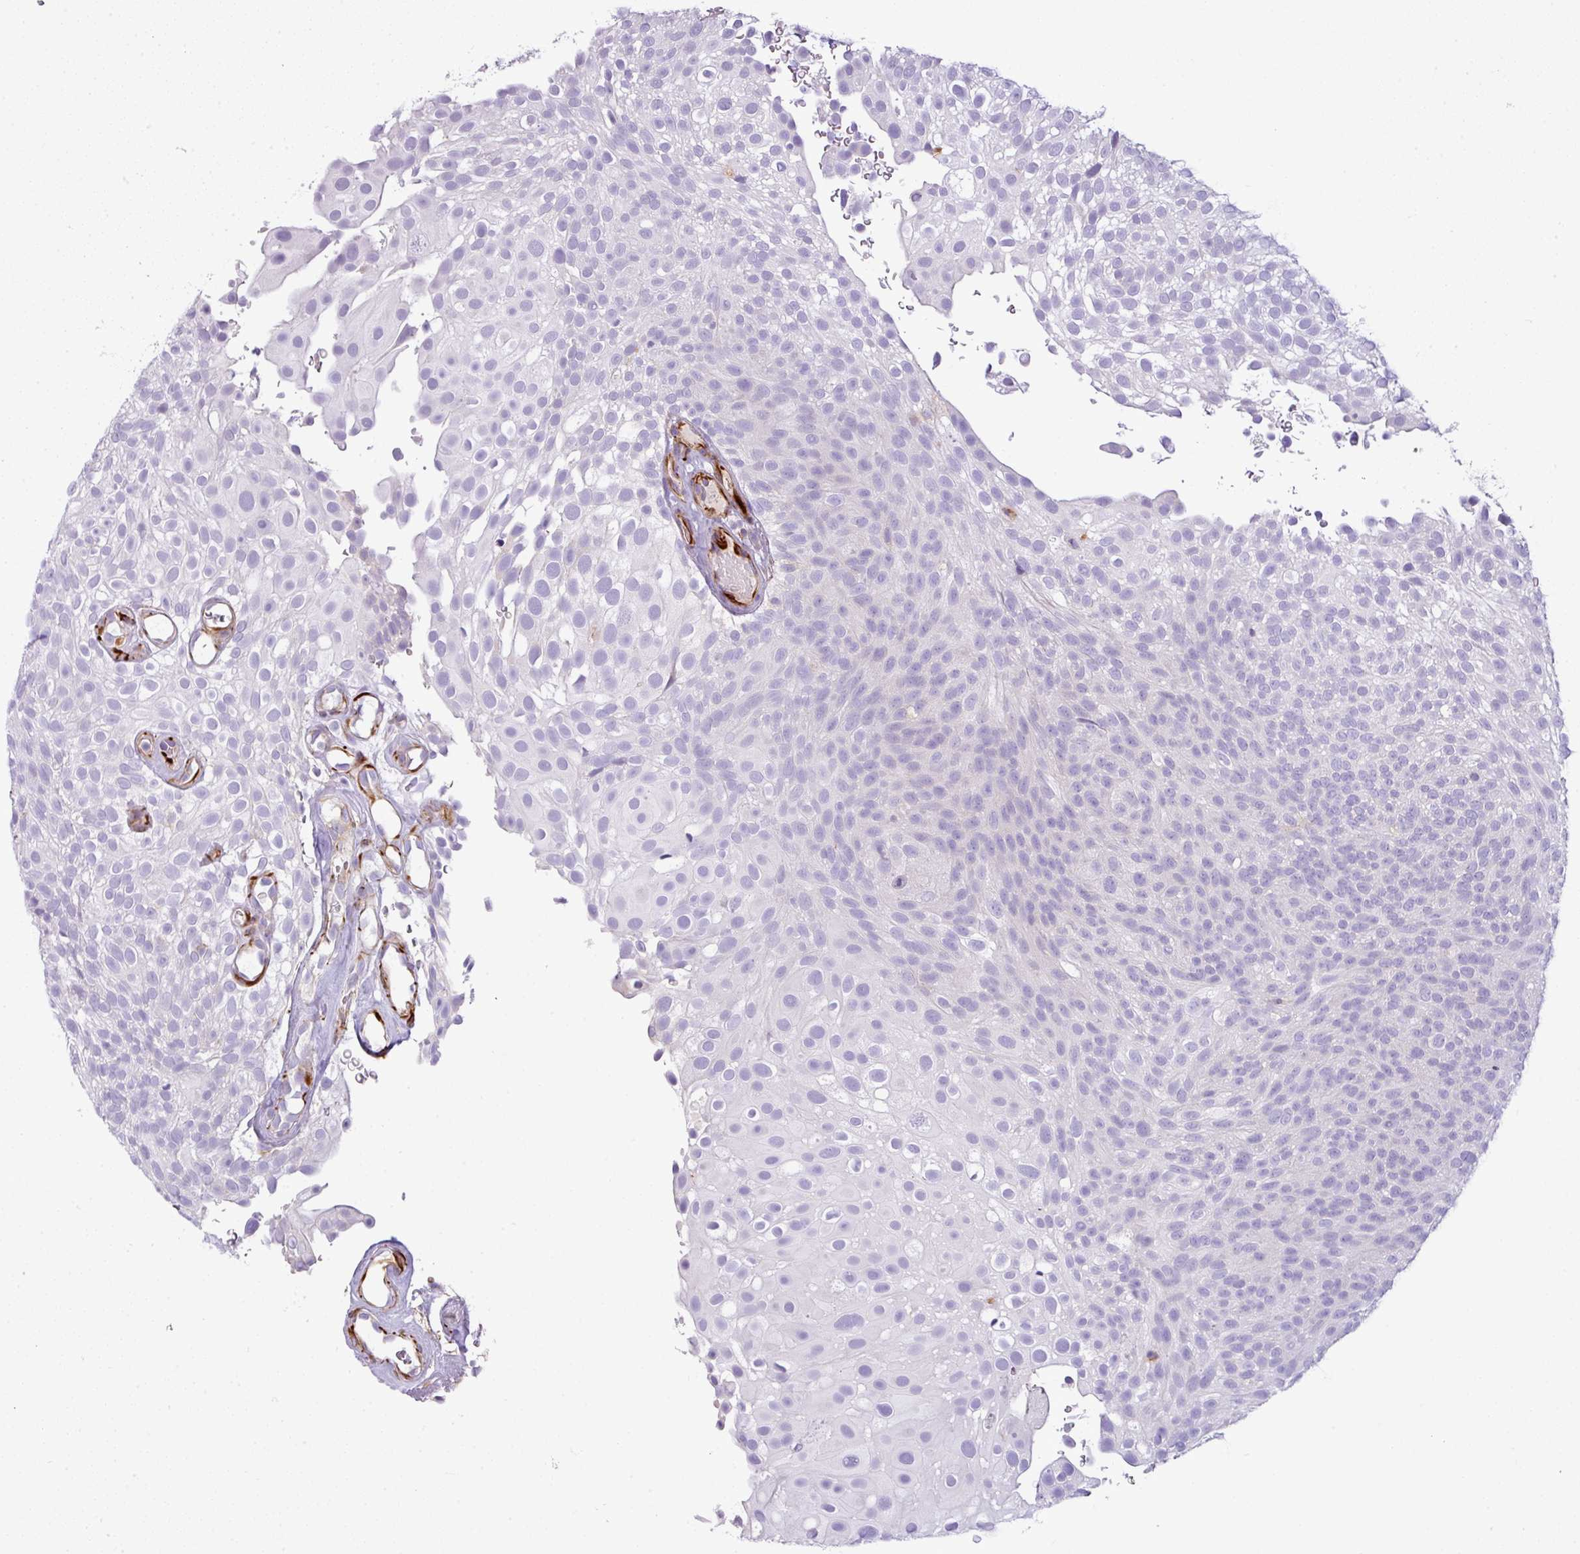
{"staining": {"intensity": "negative", "quantity": "none", "location": "none"}, "tissue": "urothelial cancer", "cell_type": "Tumor cells", "image_type": "cancer", "snomed": [{"axis": "morphology", "description": "Urothelial carcinoma, Low grade"}, {"axis": "topography", "description": "Urinary bladder"}], "caption": "This is an IHC image of urothelial cancer. There is no expression in tumor cells.", "gene": "ENSG00000273748", "patient": {"sex": "male", "age": 78}}